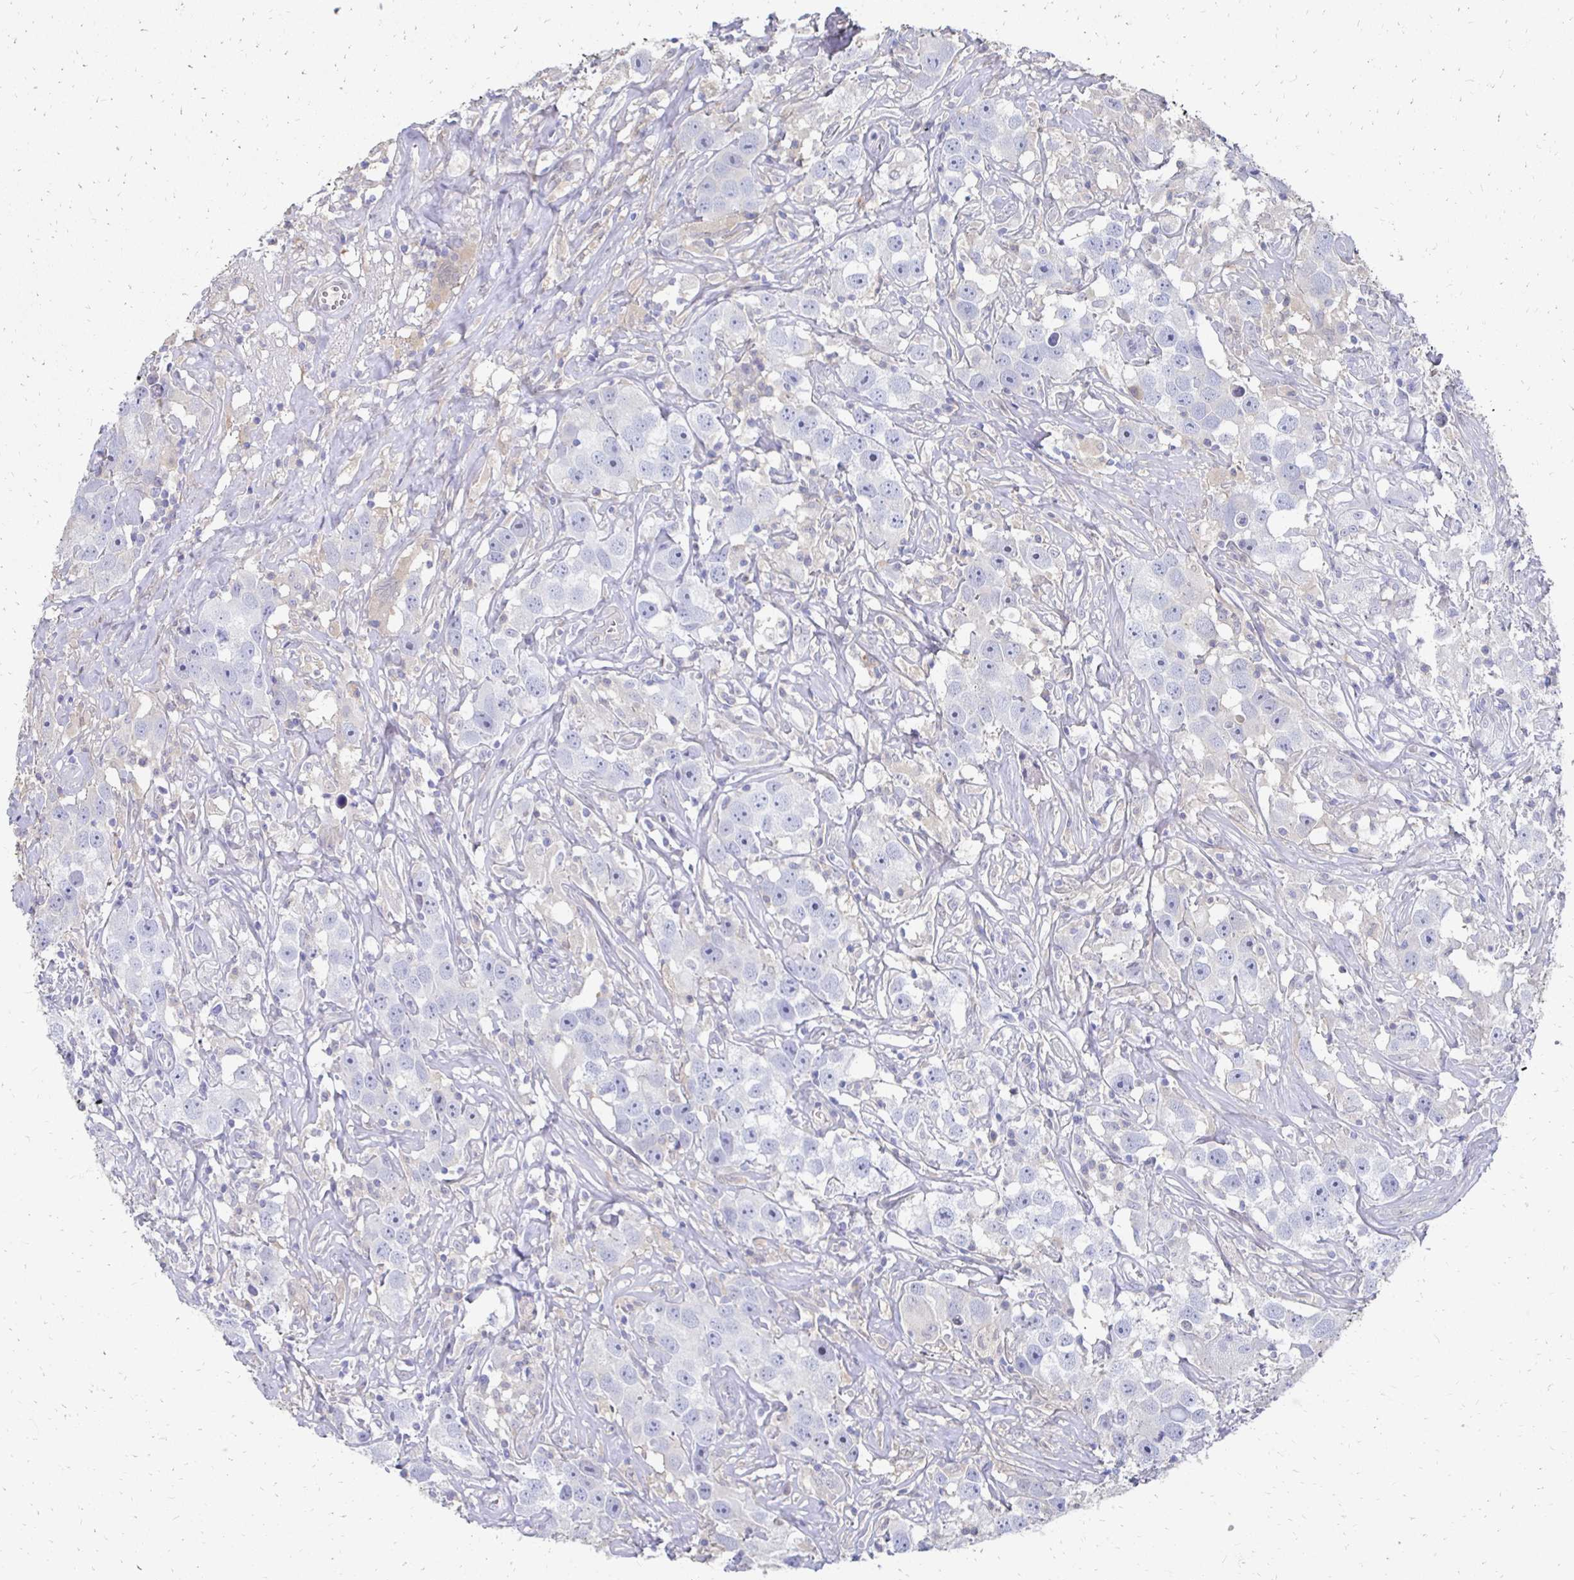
{"staining": {"intensity": "negative", "quantity": "none", "location": "none"}, "tissue": "testis cancer", "cell_type": "Tumor cells", "image_type": "cancer", "snomed": [{"axis": "morphology", "description": "Seminoma, NOS"}, {"axis": "topography", "description": "Testis"}], "caption": "Testis cancer (seminoma) was stained to show a protein in brown. There is no significant staining in tumor cells.", "gene": "SYCP3", "patient": {"sex": "male", "age": 49}}